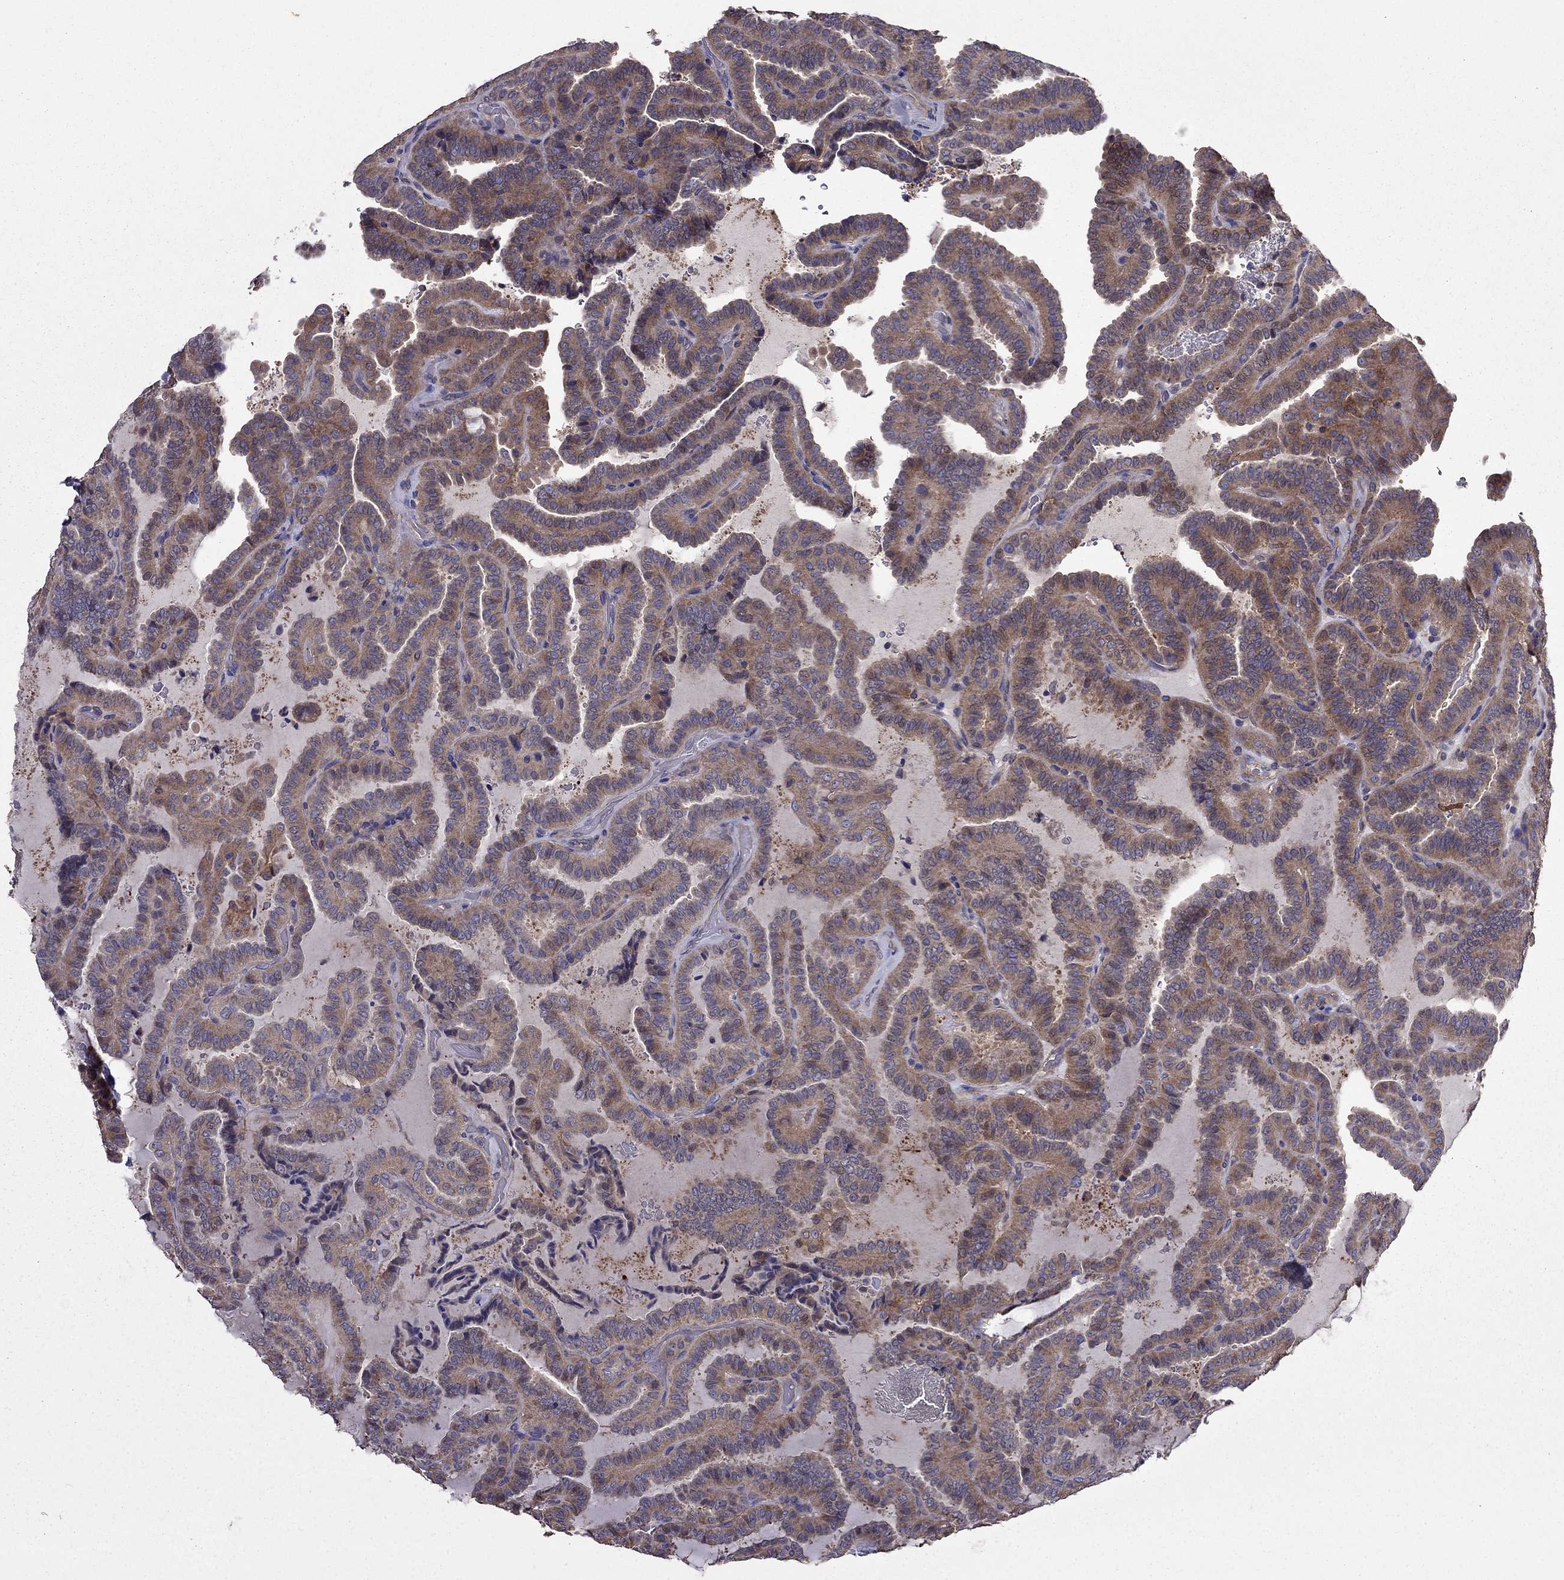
{"staining": {"intensity": "moderate", "quantity": ">75%", "location": "cytoplasmic/membranous"}, "tissue": "thyroid cancer", "cell_type": "Tumor cells", "image_type": "cancer", "snomed": [{"axis": "morphology", "description": "Papillary adenocarcinoma, NOS"}, {"axis": "topography", "description": "Thyroid gland"}], "caption": "Tumor cells show moderate cytoplasmic/membranous staining in about >75% of cells in thyroid cancer (papillary adenocarcinoma). Using DAB (3,3'-diaminobenzidine) (brown) and hematoxylin (blue) stains, captured at high magnification using brightfield microscopy.", "gene": "ITGB1", "patient": {"sex": "female", "age": 39}}